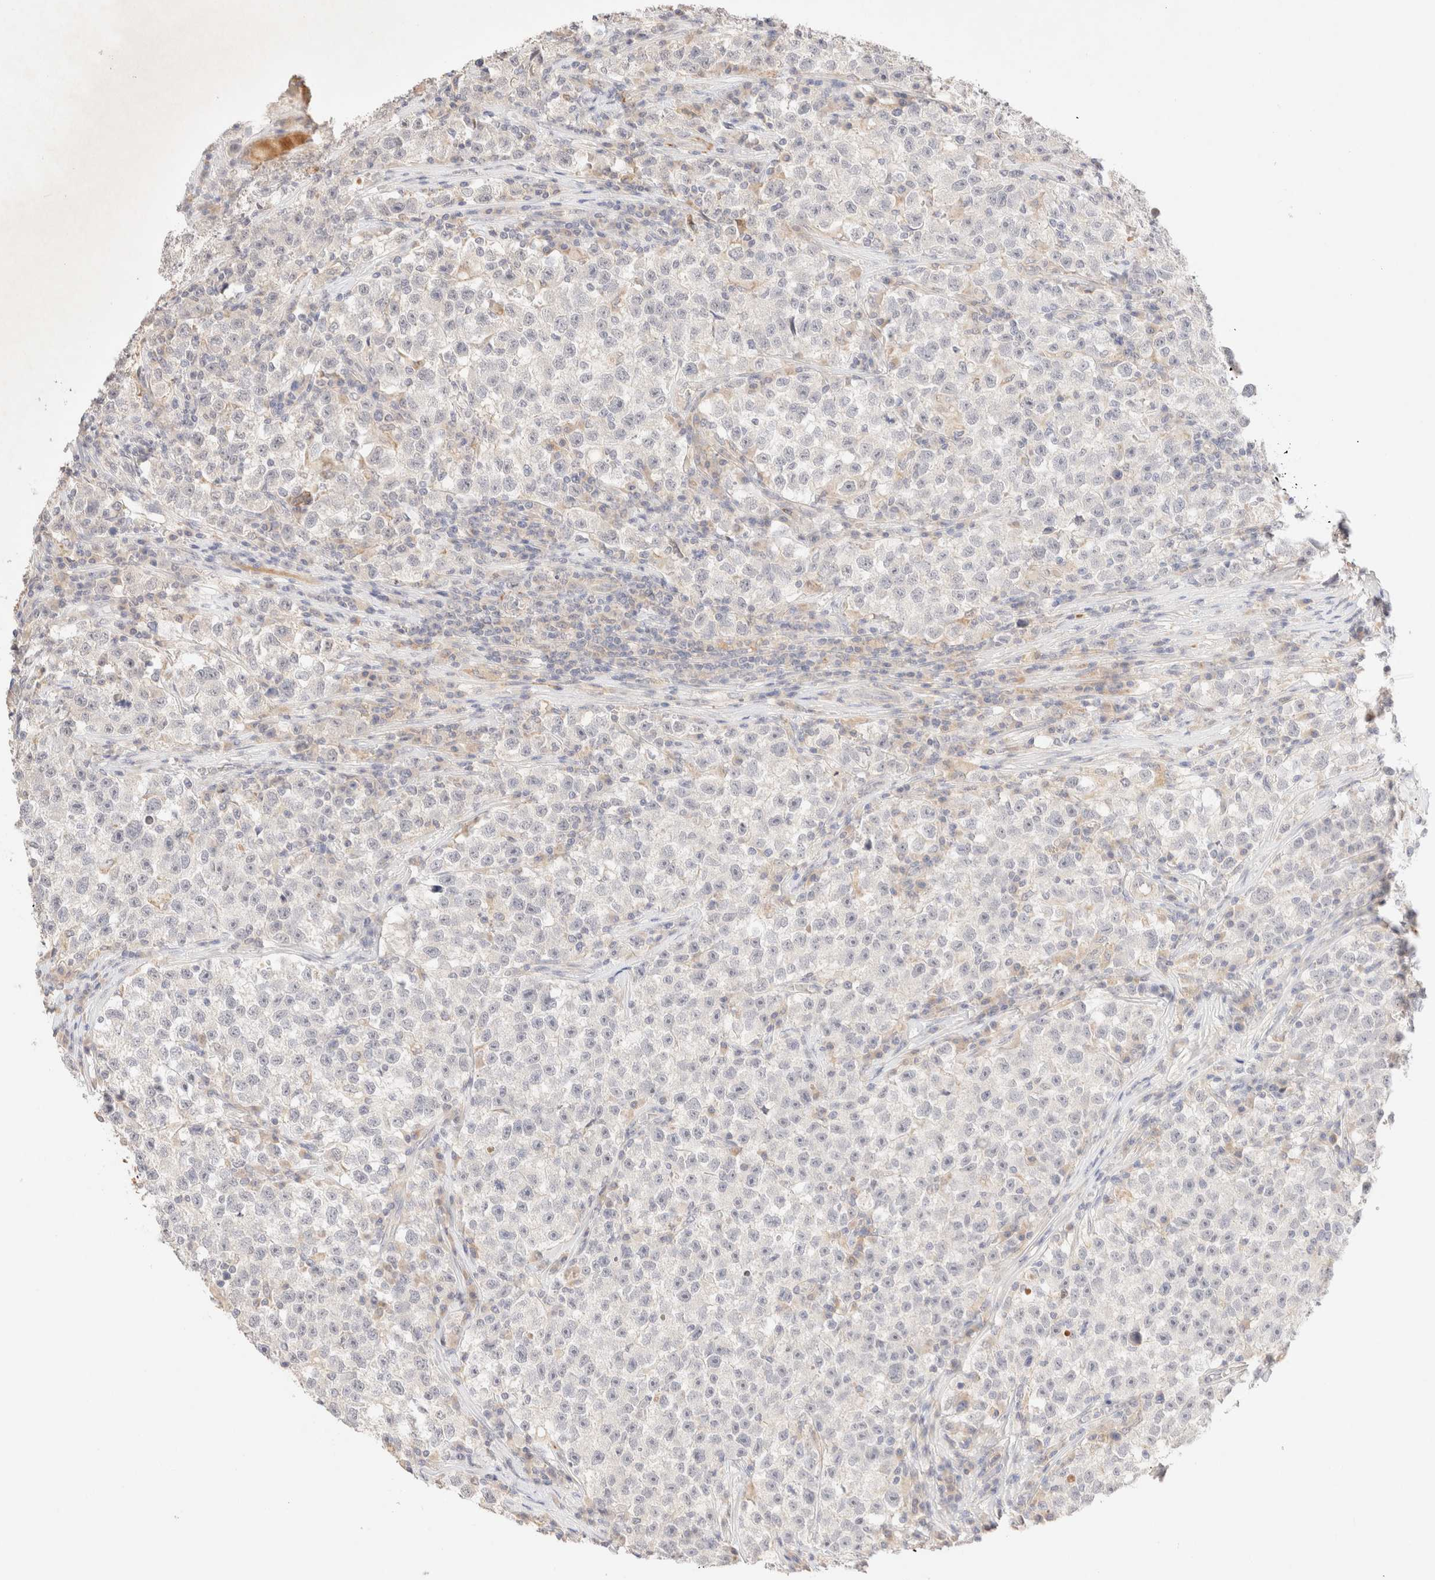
{"staining": {"intensity": "negative", "quantity": "none", "location": "none"}, "tissue": "testis cancer", "cell_type": "Tumor cells", "image_type": "cancer", "snomed": [{"axis": "morphology", "description": "Seminoma, NOS"}, {"axis": "topography", "description": "Testis"}], "caption": "Immunohistochemistry (IHC) photomicrograph of neoplastic tissue: human testis cancer stained with DAB (3,3'-diaminobenzidine) reveals no significant protein positivity in tumor cells.", "gene": "SNTB1", "patient": {"sex": "male", "age": 22}}